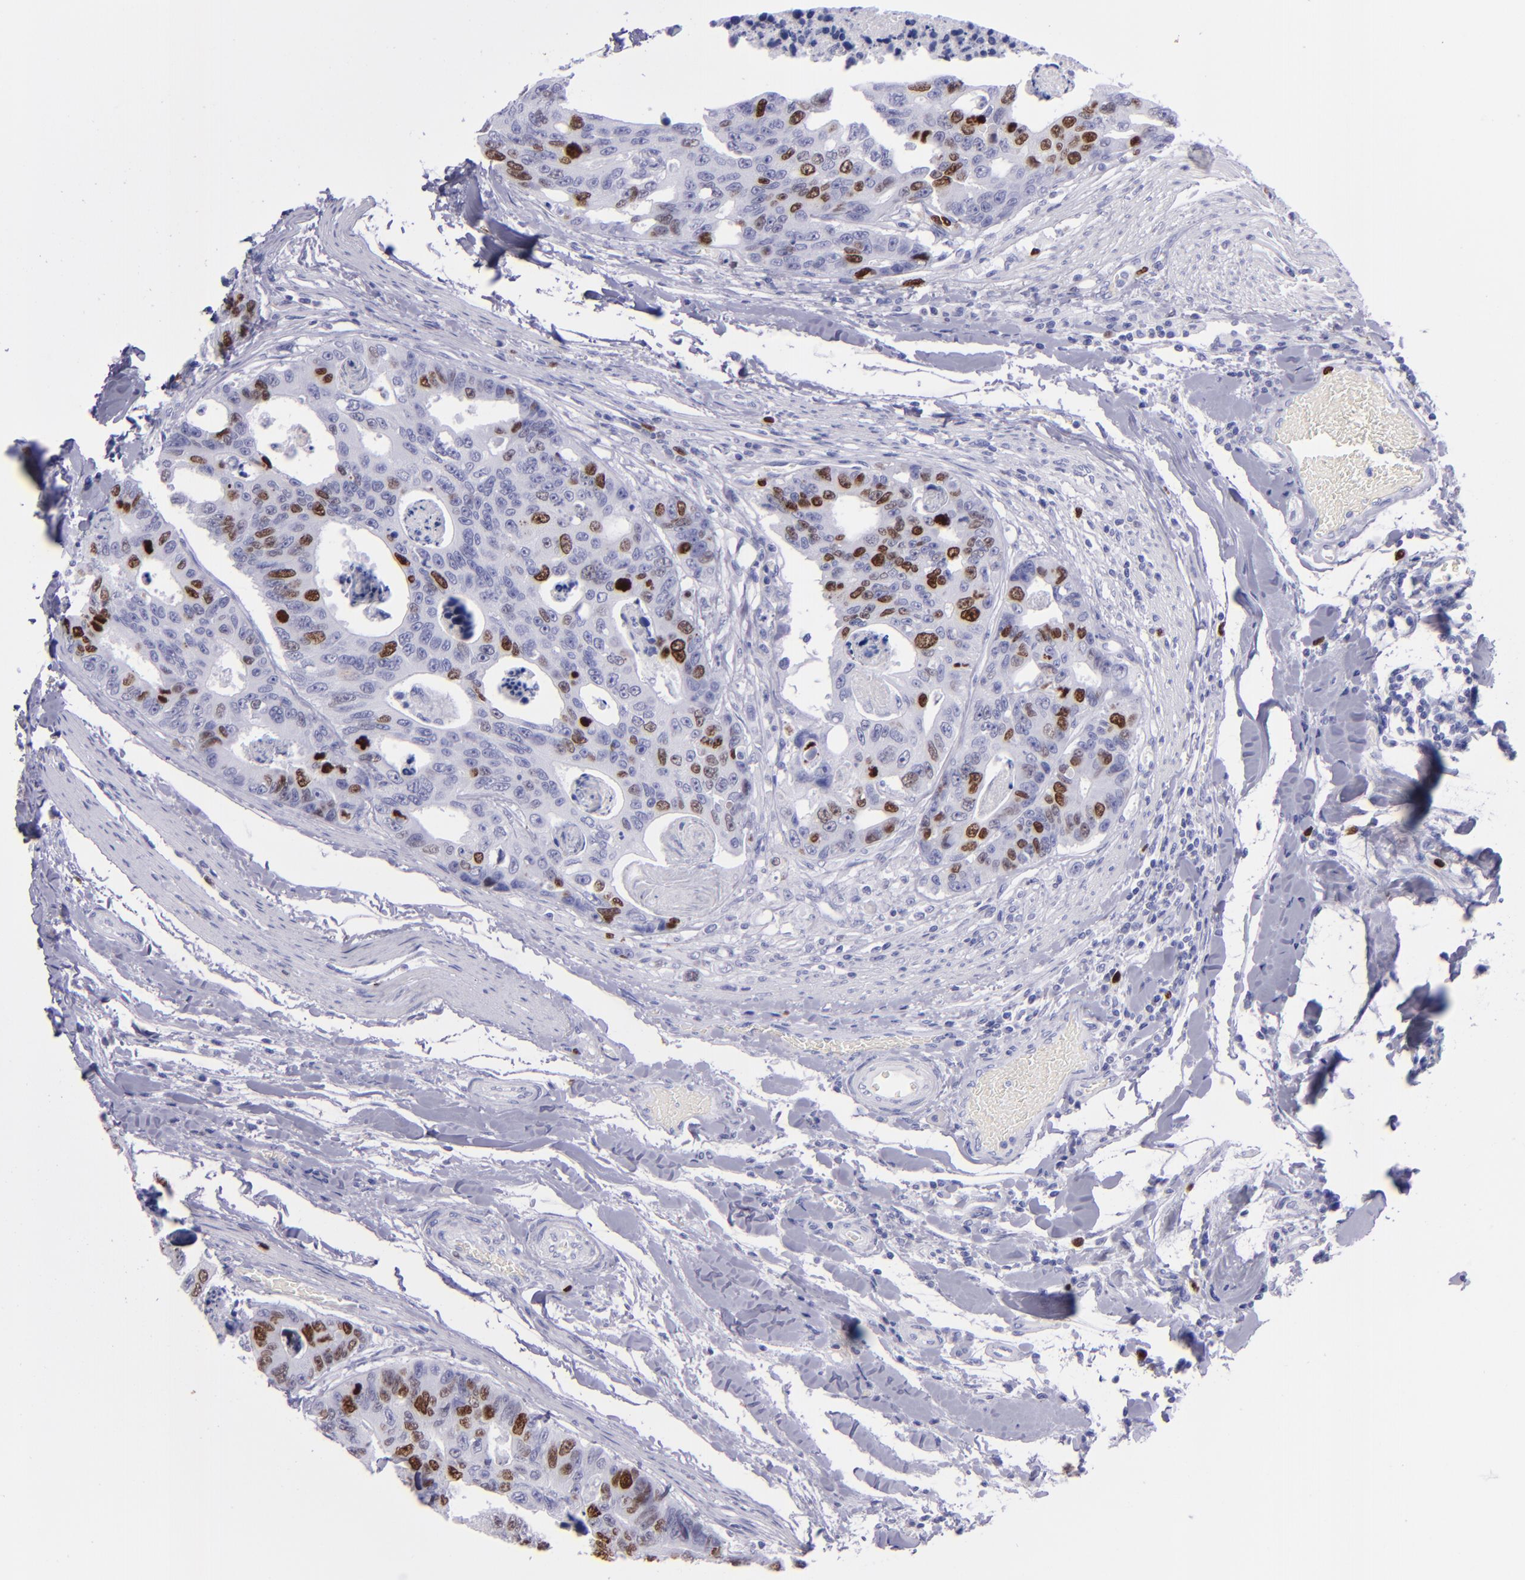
{"staining": {"intensity": "strong", "quantity": "<25%", "location": "nuclear"}, "tissue": "colorectal cancer", "cell_type": "Tumor cells", "image_type": "cancer", "snomed": [{"axis": "morphology", "description": "Adenocarcinoma, NOS"}, {"axis": "topography", "description": "Colon"}], "caption": "Brown immunohistochemical staining in colorectal cancer (adenocarcinoma) demonstrates strong nuclear expression in about <25% of tumor cells. Immunohistochemistry stains the protein of interest in brown and the nuclei are stained blue.", "gene": "TOP2A", "patient": {"sex": "female", "age": 86}}